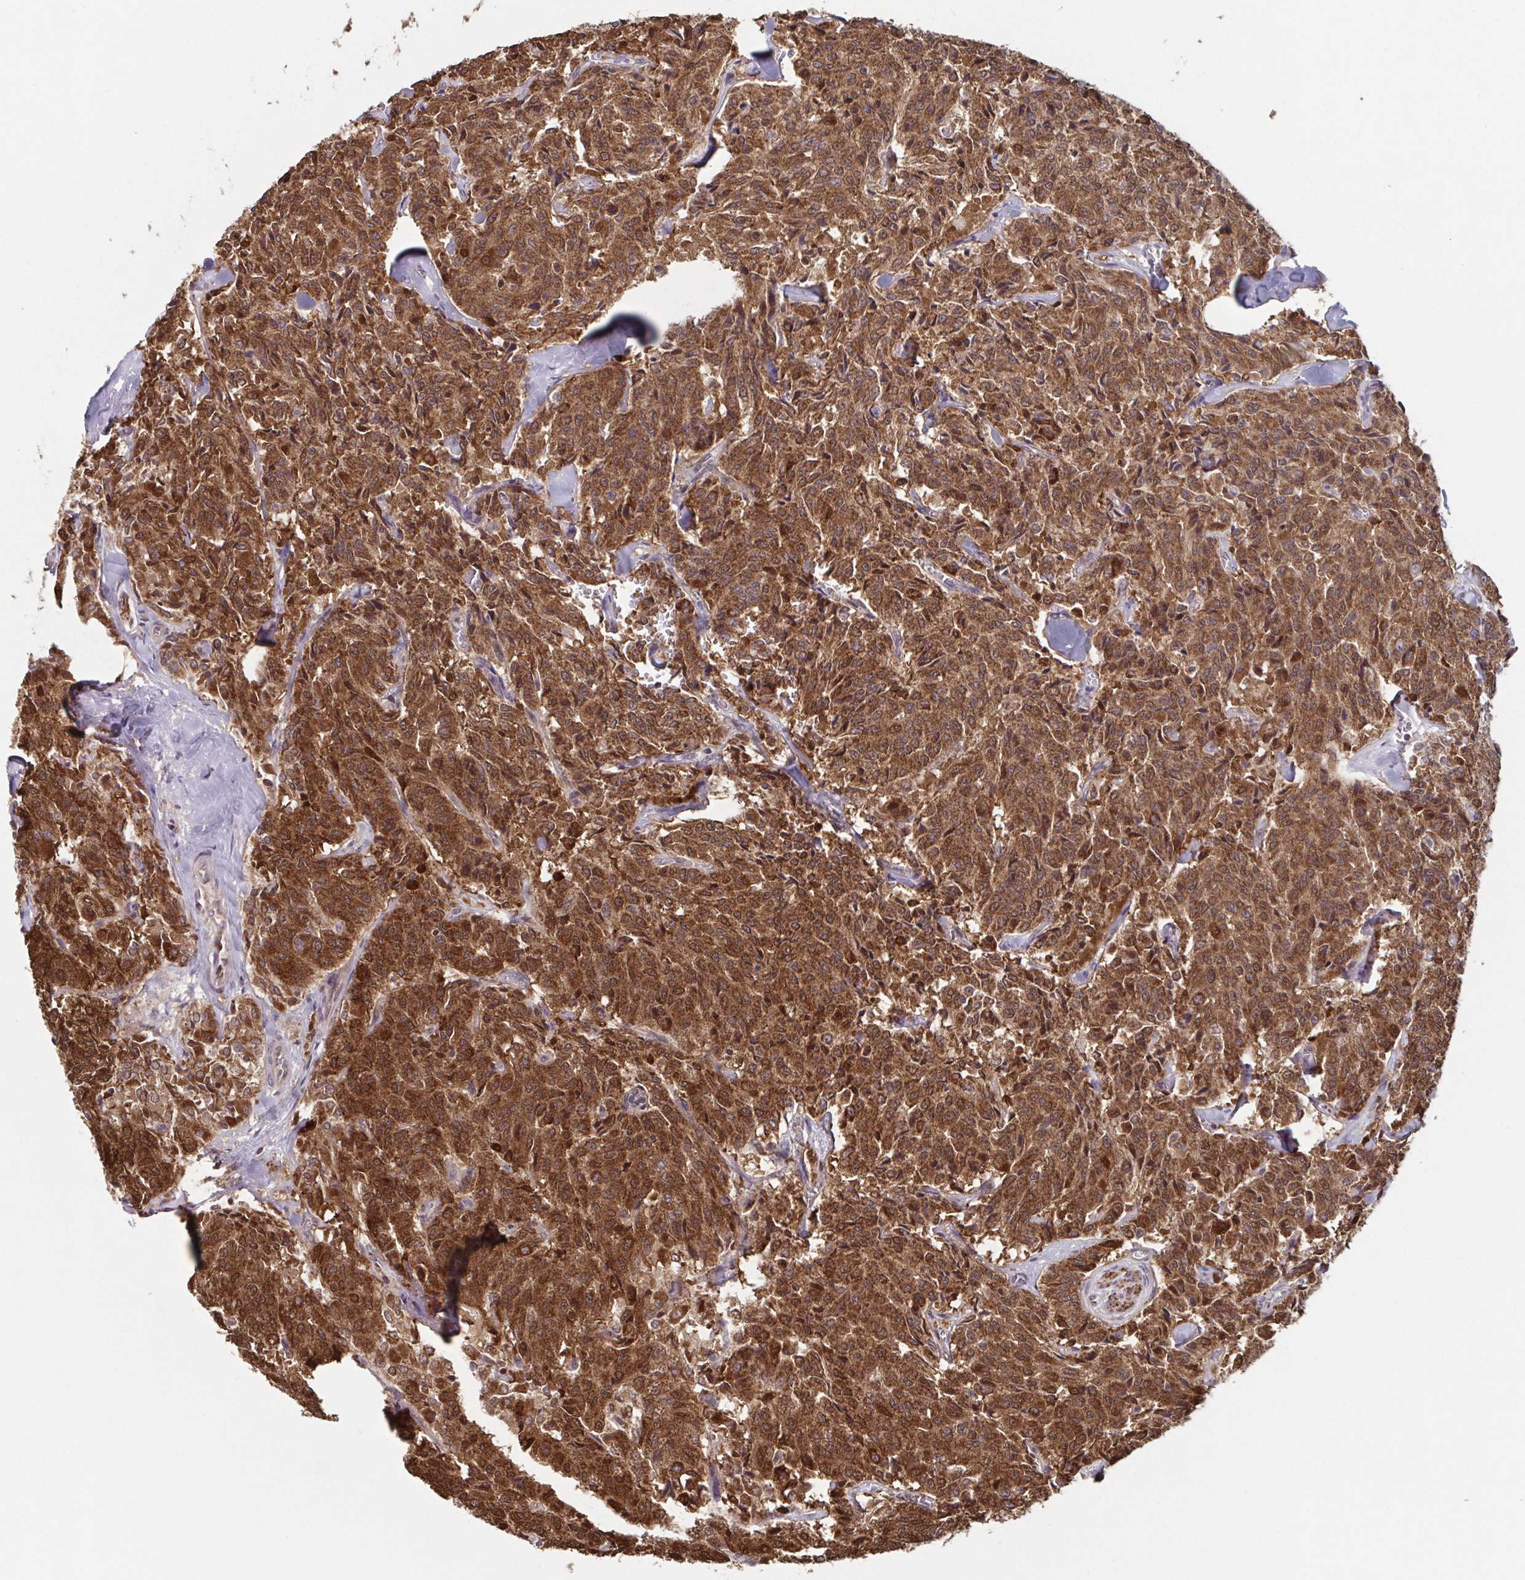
{"staining": {"intensity": "strong", "quantity": ">75%", "location": "cytoplasmic/membranous,nuclear"}, "tissue": "carcinoid", "cell_type": "Tumor cells", "image_type": "cancer", "snomed": [{"axis": "morphology", "description": "Carcinoid, malignant, NOS"}, {"axis": "topography", "description": "Lung"}], "caption": "This is a photomicrograph of IHC staining of carcinoid (malignant), which shows strong staining in the cytoplasmic/membranous and nuclear of tumor cells.", "gene": "TTC19", "patient": {"sex": "male", "age": 71}}